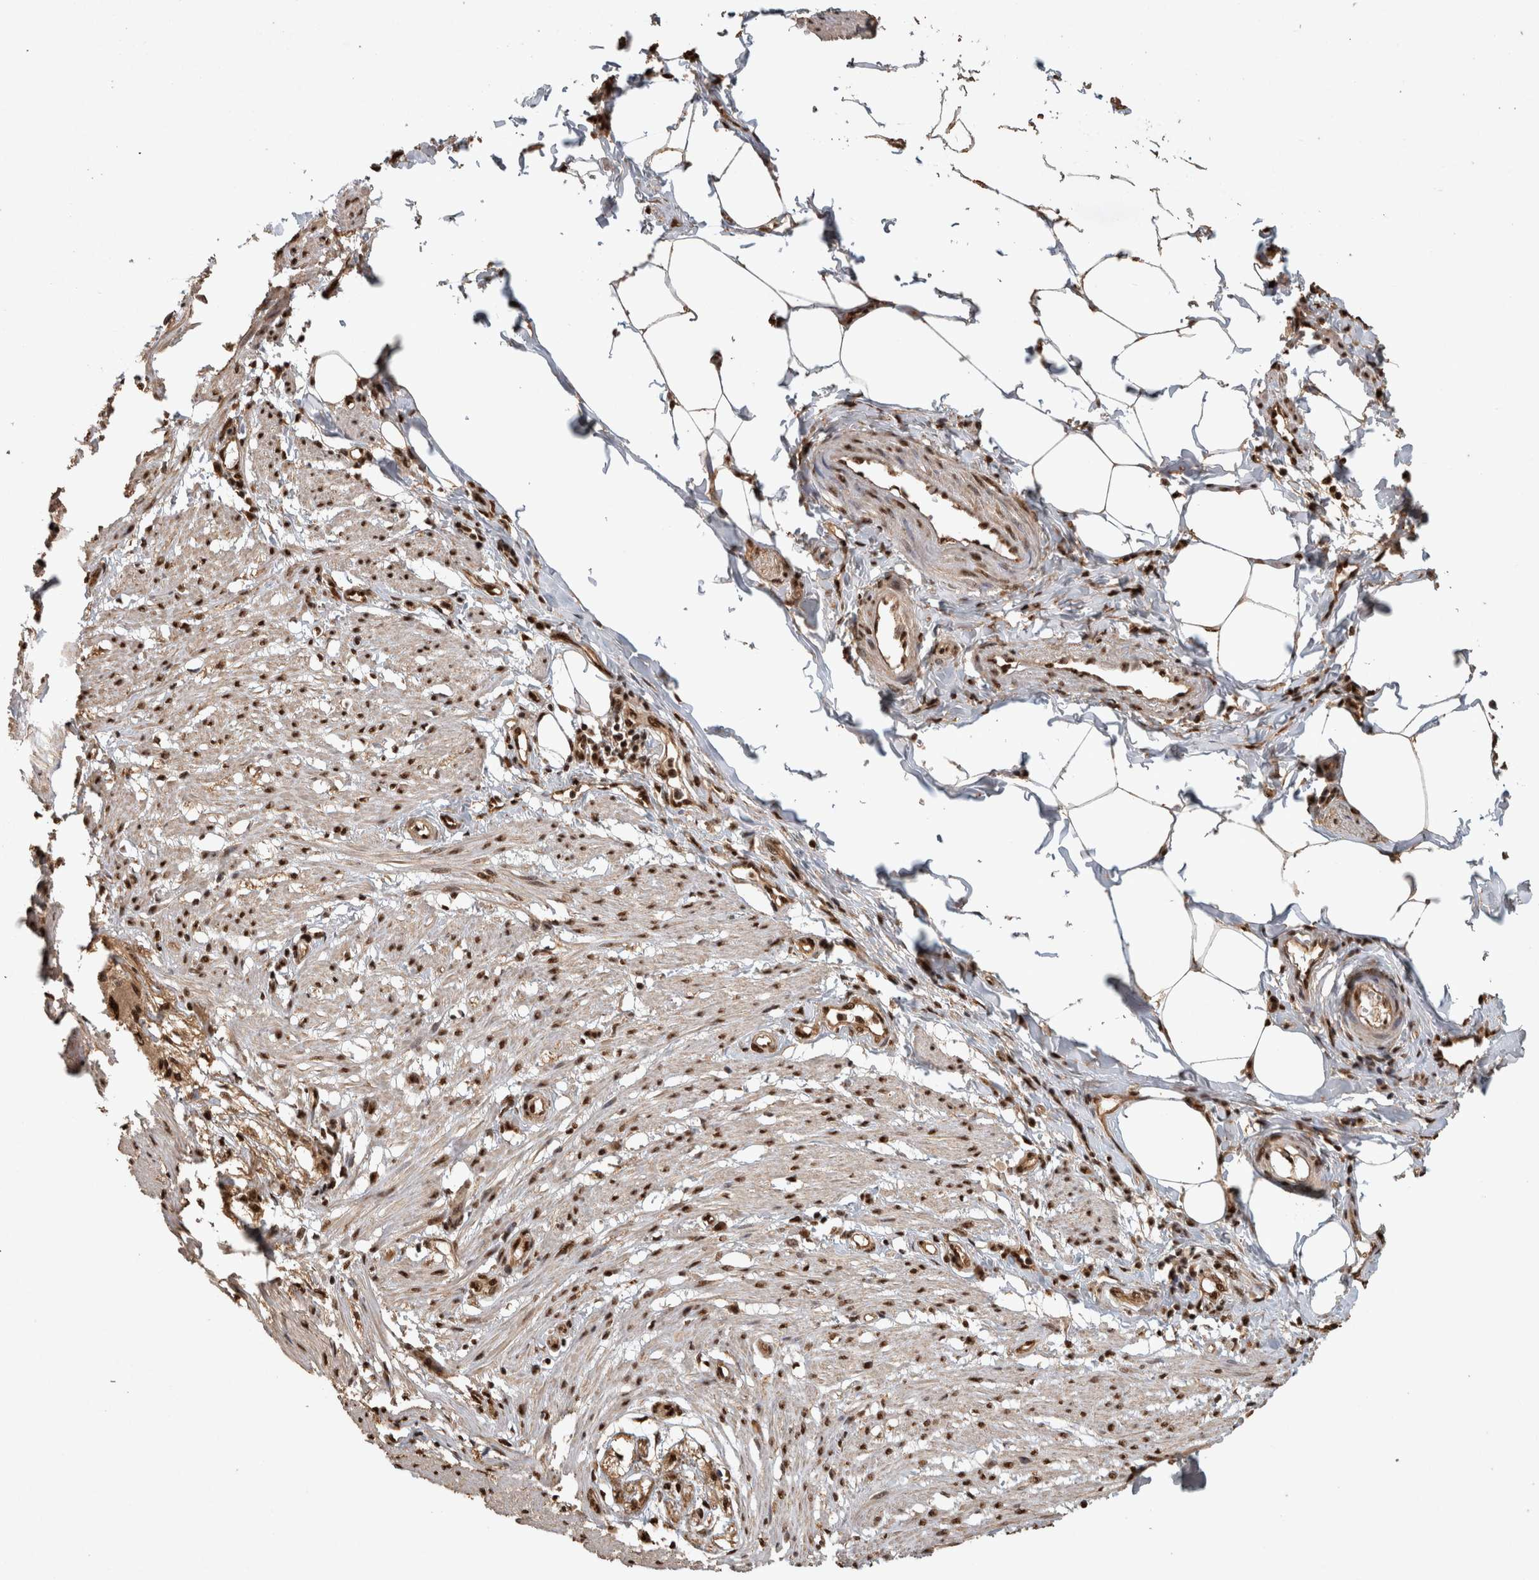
{"staining": {"intensity": "strong", "quantity": ">75%", "location": "nuclear"}, "tissue": "smooth muscle", "cell_type": "Smooth muscle cells", "image_type": "normal", "snomed": [{"axis": "morphology", "description": "Normal tissue, NOS"}, {"axis": "morphology", "description": "Adenocarcinoma, NOS"}, {"axis": "topography", "description": "Smooth muscle"}, {"axis": "topography", "description": "Colon"}], "caption": "Immunohistochemical staining of benign human smooth muscle exhibits strong nuclear protein staining in about >75% of smooth muscle cells. (DAB (3,3'-diaminobenzidine) IHC with brightfield microscopy, high magnification).", "gene": "RAD50", "patient": {"sex": "male", "age": 14}}